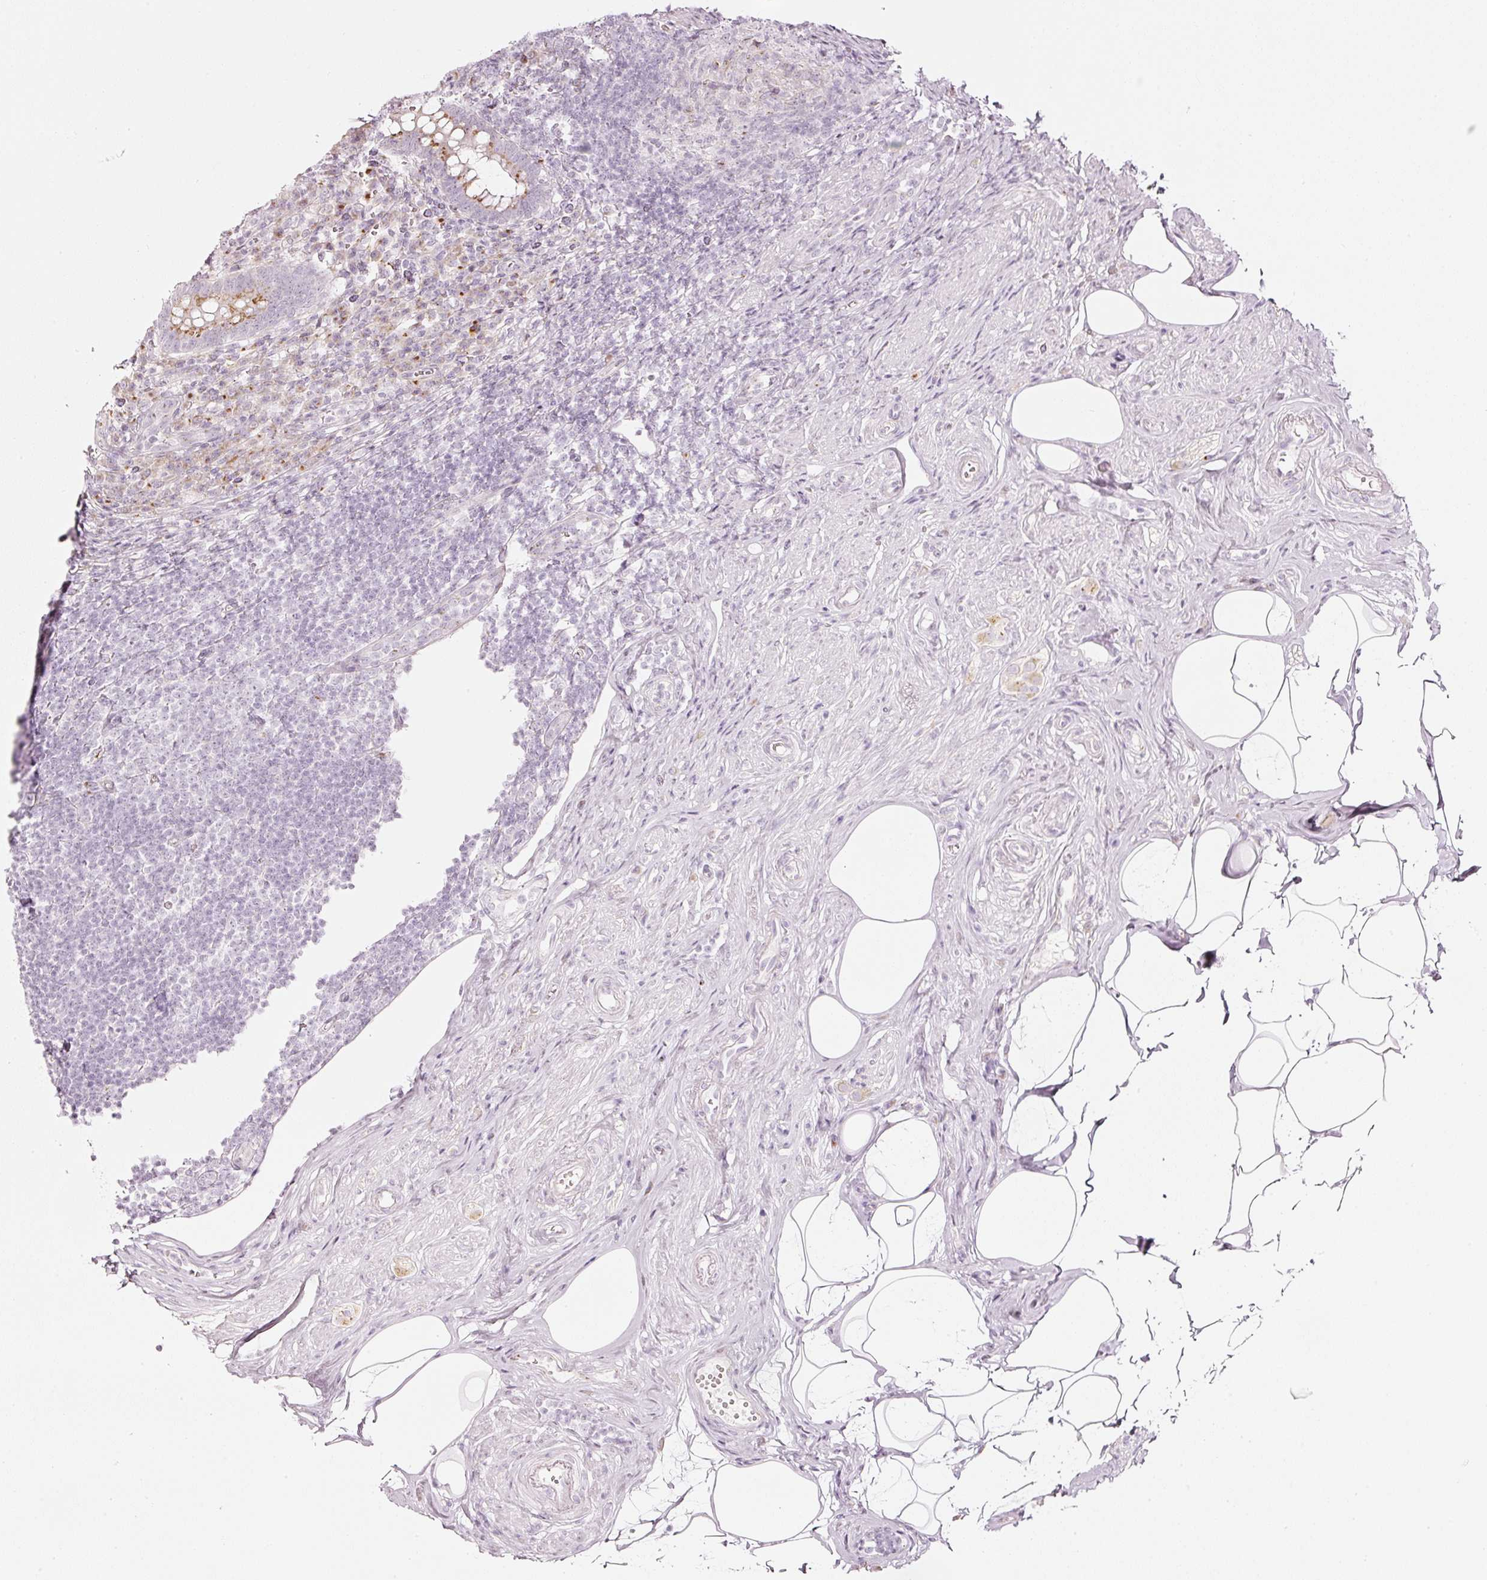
{"staining": {"intensity": "moderate", "quantity": "25%-75%", "location": "cytoplasmic/membranous"}, "tissue": "appendix", "cell_type": "Glandular cells", "image_type": "normal", "snomed": [{"axis": "morphology", "description": "Normal tissue, NOS"}, {"axis": "topography", "description": "Appendix"}], "caption": "Immunohistochemistry photomicrograph of normal appendix: human appendix stained using immunohistochemistry (IHC) exhibits medium levels of moderate protein expression localized specifically in the cytoplasmic/membranous of glandular cells, appearing as a cytoplasmic/membranous brown color.", "gene": "SDF4", "patient": {"sex": "female", "age": 56}}